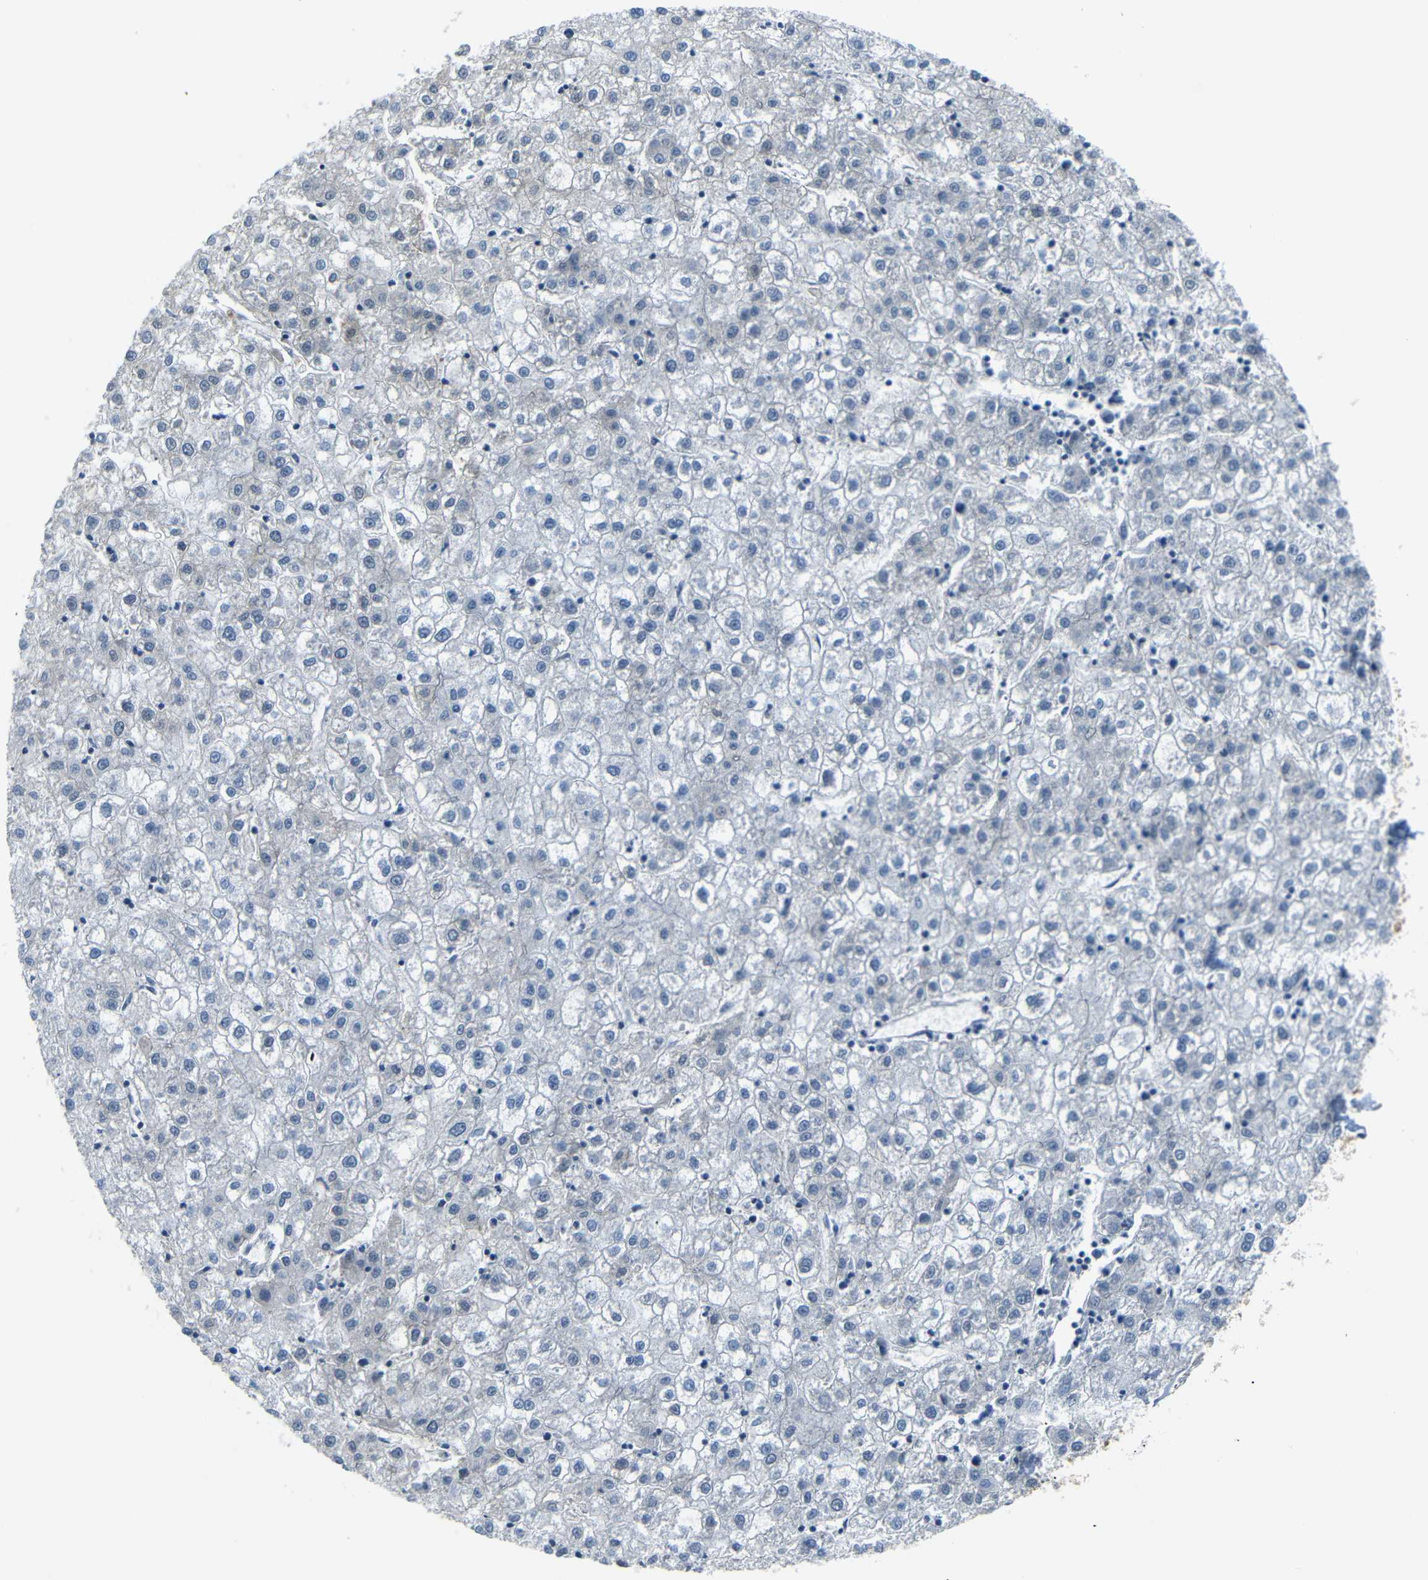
{"staining": {"intensity": "negative", "quantity": "none", "location": "none"}, "tissue": "liver cancer", "cell_type": "Tumor cells", "image_type": "cancer", "snomed": [{"axis": "morphology", "description": "Carcinoma, Hepatocellular, NOS"}, {"axis": "topography", "description": "Liver"}], "caption": "Immunohistochemistry image of liver hepatocellular carcinoma stained for a protein (brown), which shows no expression in tumor cells.", "gene": "SFN", "patient": {"sex": "male", "age": 72}}